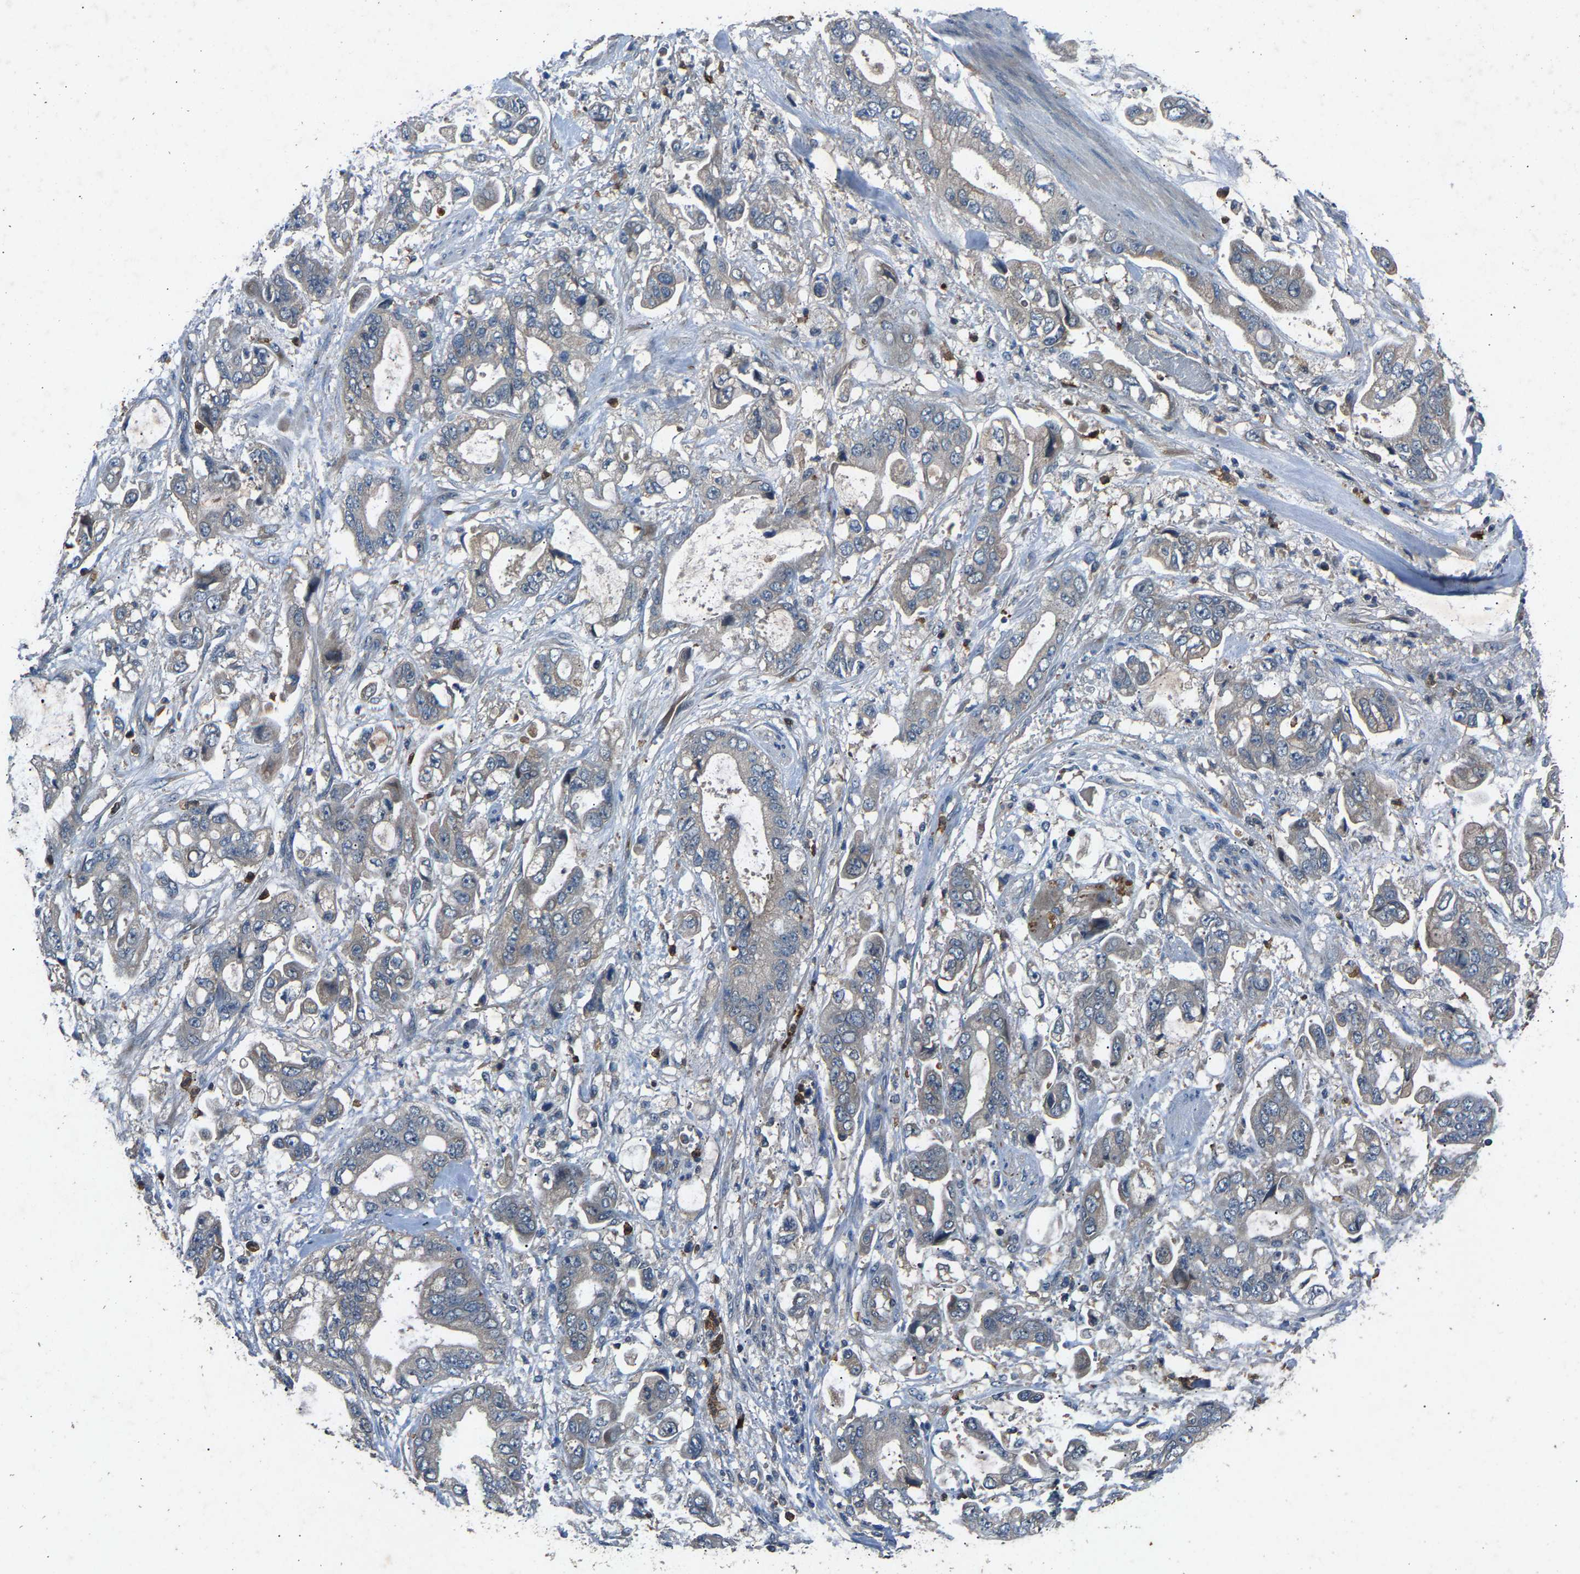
{"staining": {"intensity": "negative", "quantity": "none", "location": "none"}, "tissue": "stomach cancer", "cell_type": "Tumor cells", "image_type": "cancer", "snomed": [{"axis": "morphology", "description": "Normal tissue, NOS"}, {"axis": "morphology", "description": "Adenocarcinoma, NOS"}, {"axis": "topography", "description": "Stomach"}], "caption": "Tumor cells are negative for brown protein staining in stomach adenocarcinoma.", "gene": "PPID", "patient": {"sex": "male", "age": 62}}